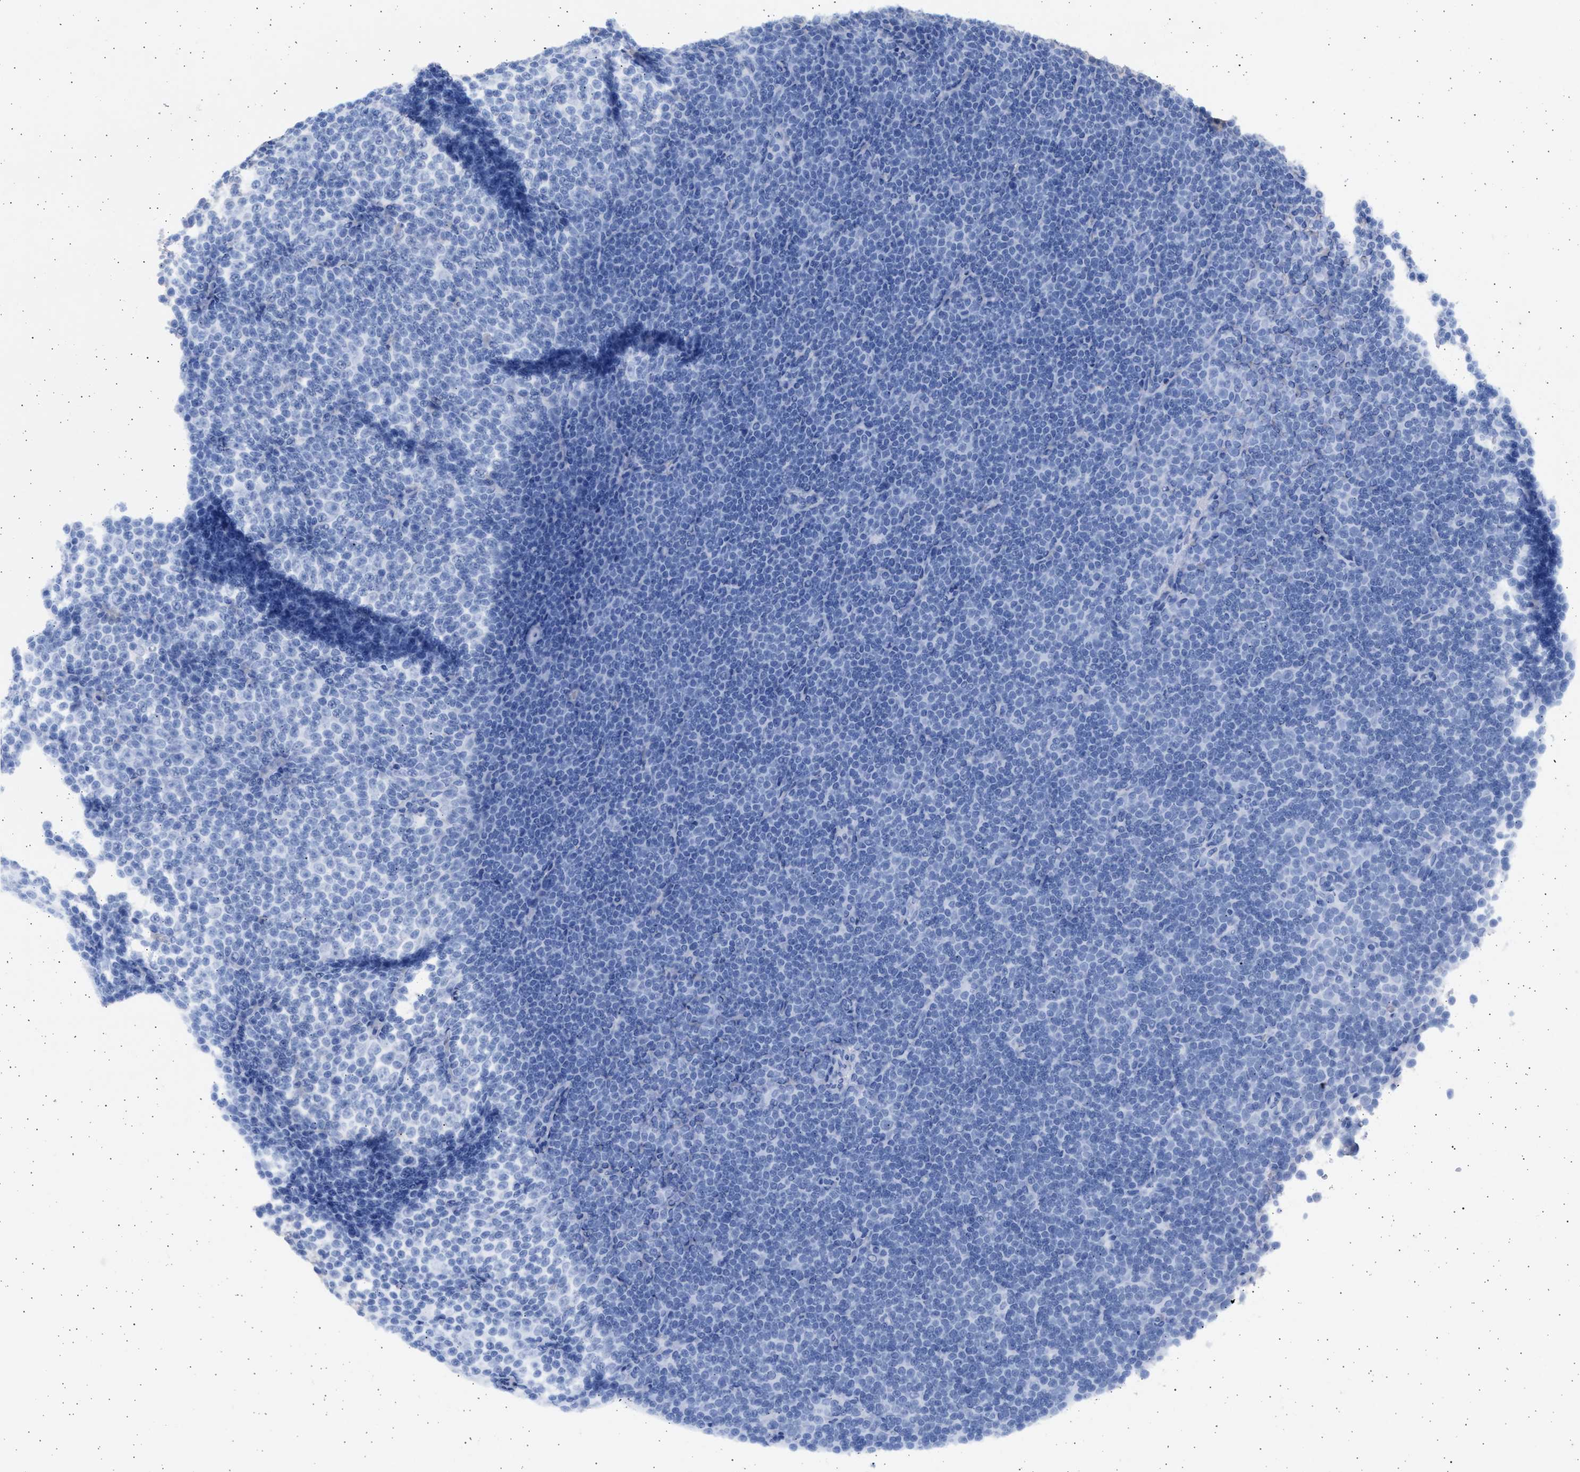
{"staining": {"intensity": "negative", "quantity": "none", "location": "none"}, "tissue": "lymphoma", "cell_type": "Tumor cells", "image_type": "cancer", "snomed": [{"axis": "morphology", "description": "Malignant lymphoma, non-Hodgkin's type, Low grade"}, {"axis": "topography", "description": "Lymph node"}], "caption": "Immunohistochemistry (IHC) photomicrograph of neoplastic tissue: malignant lymphoma, non-Hodgkin's type (low-grade) stained with DAB (3,3'-diaminobenzidine) displays no significant protein positivity in tumor cells.", "gene": "NBR1", "patient": {"sex": "female", "age": 67}}